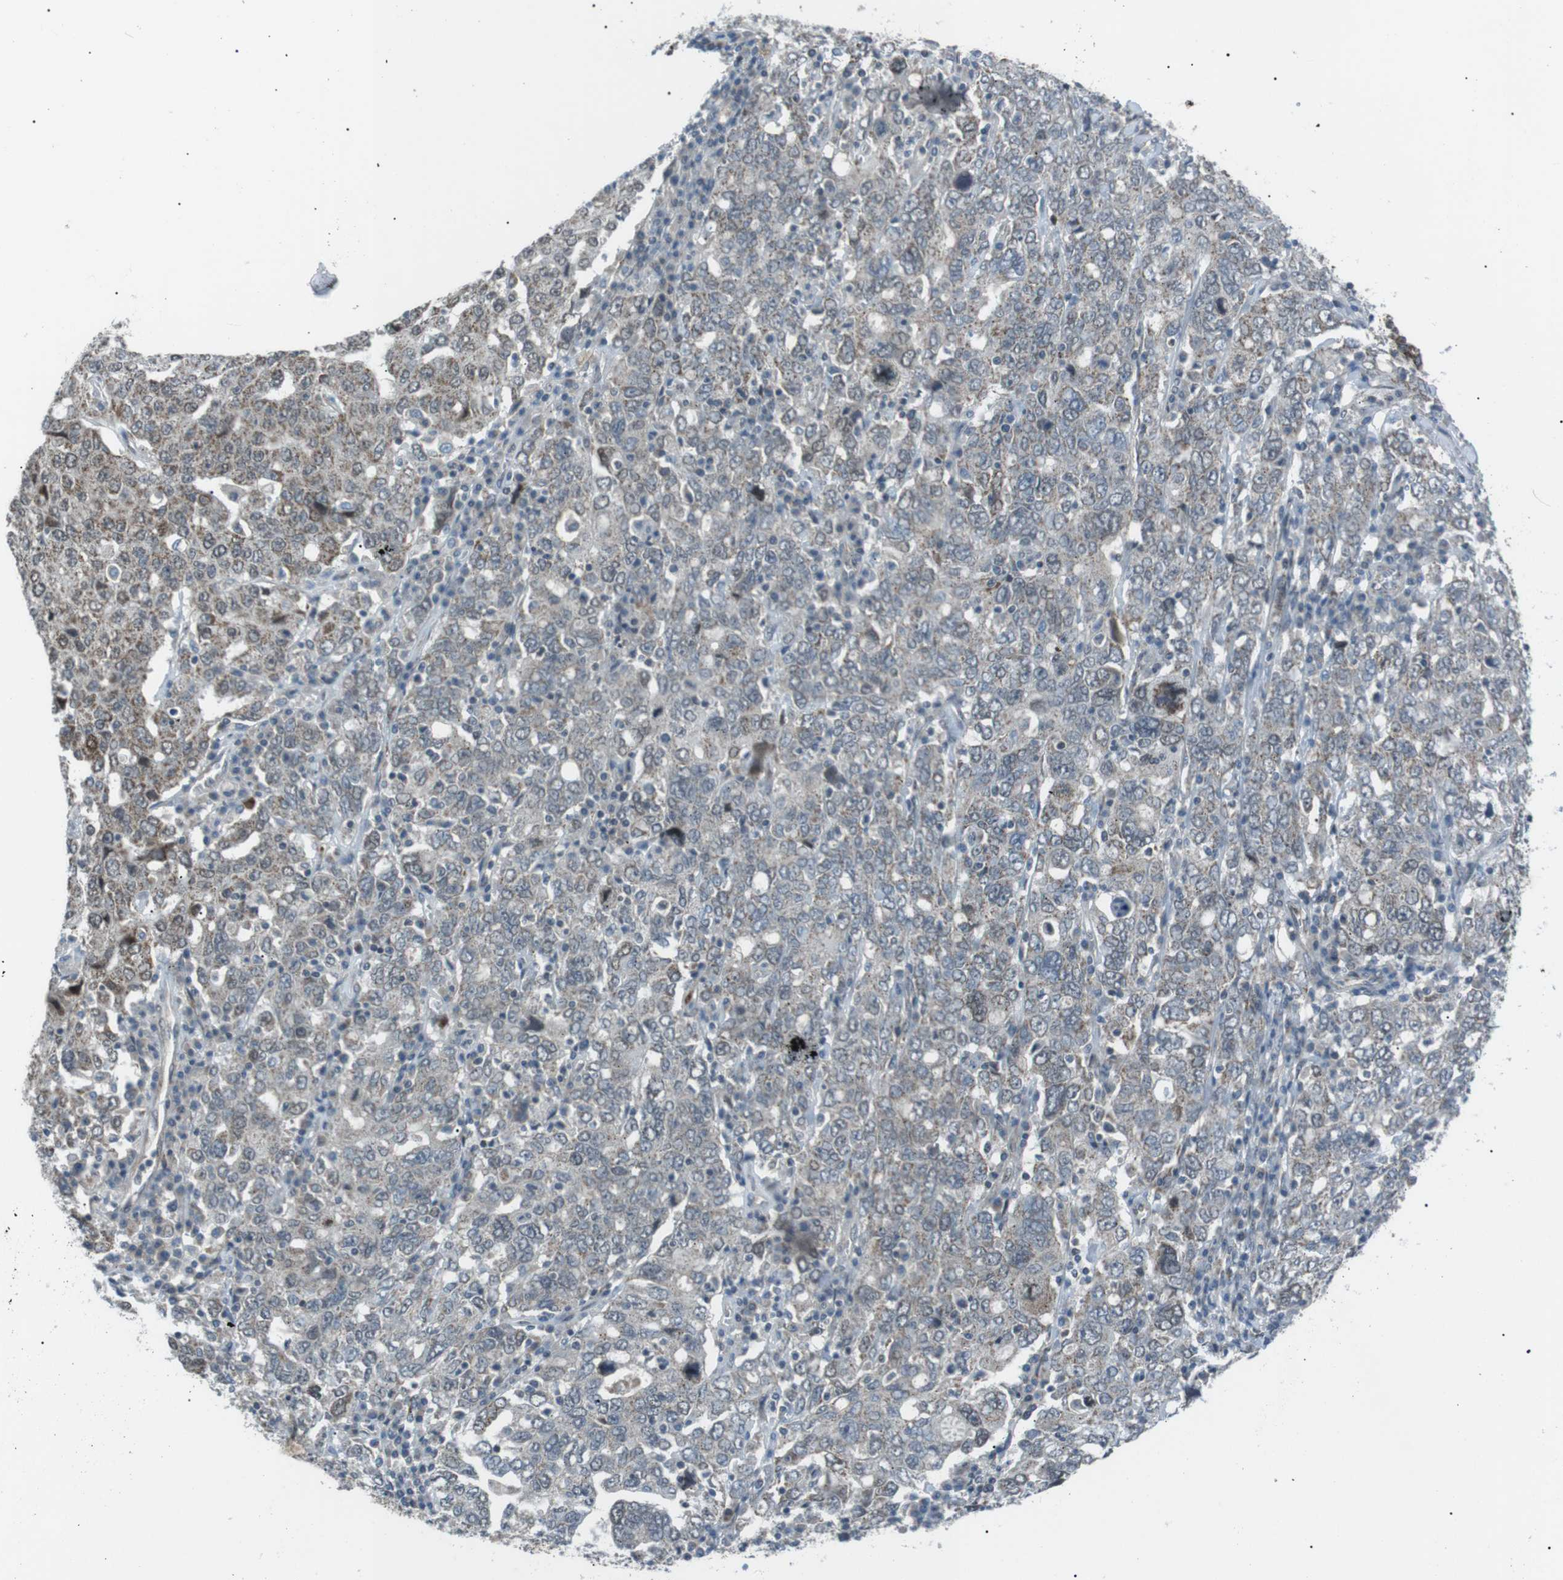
{"staining": {"intensity": "weak", "quantity": "25%-75%", "location": "cytoplasmic/membranous"}, "tissue": "ovarian cancer", "cell_type": "Tumor cells", "image_type": "cancer", "snomed": [{"axis": "morphology", "description": "Carcinoma, endometroid"}, {"axis": "topography", "description": "Ovary"}], "caption": "A brown stain shows weak cytoplasmic/membranous expression of a protein in ovarian cancer (endometroid carcinoma) tumor cells.", "gene": "ARID5B", "patient": {"sex": "female", "age": 62}}